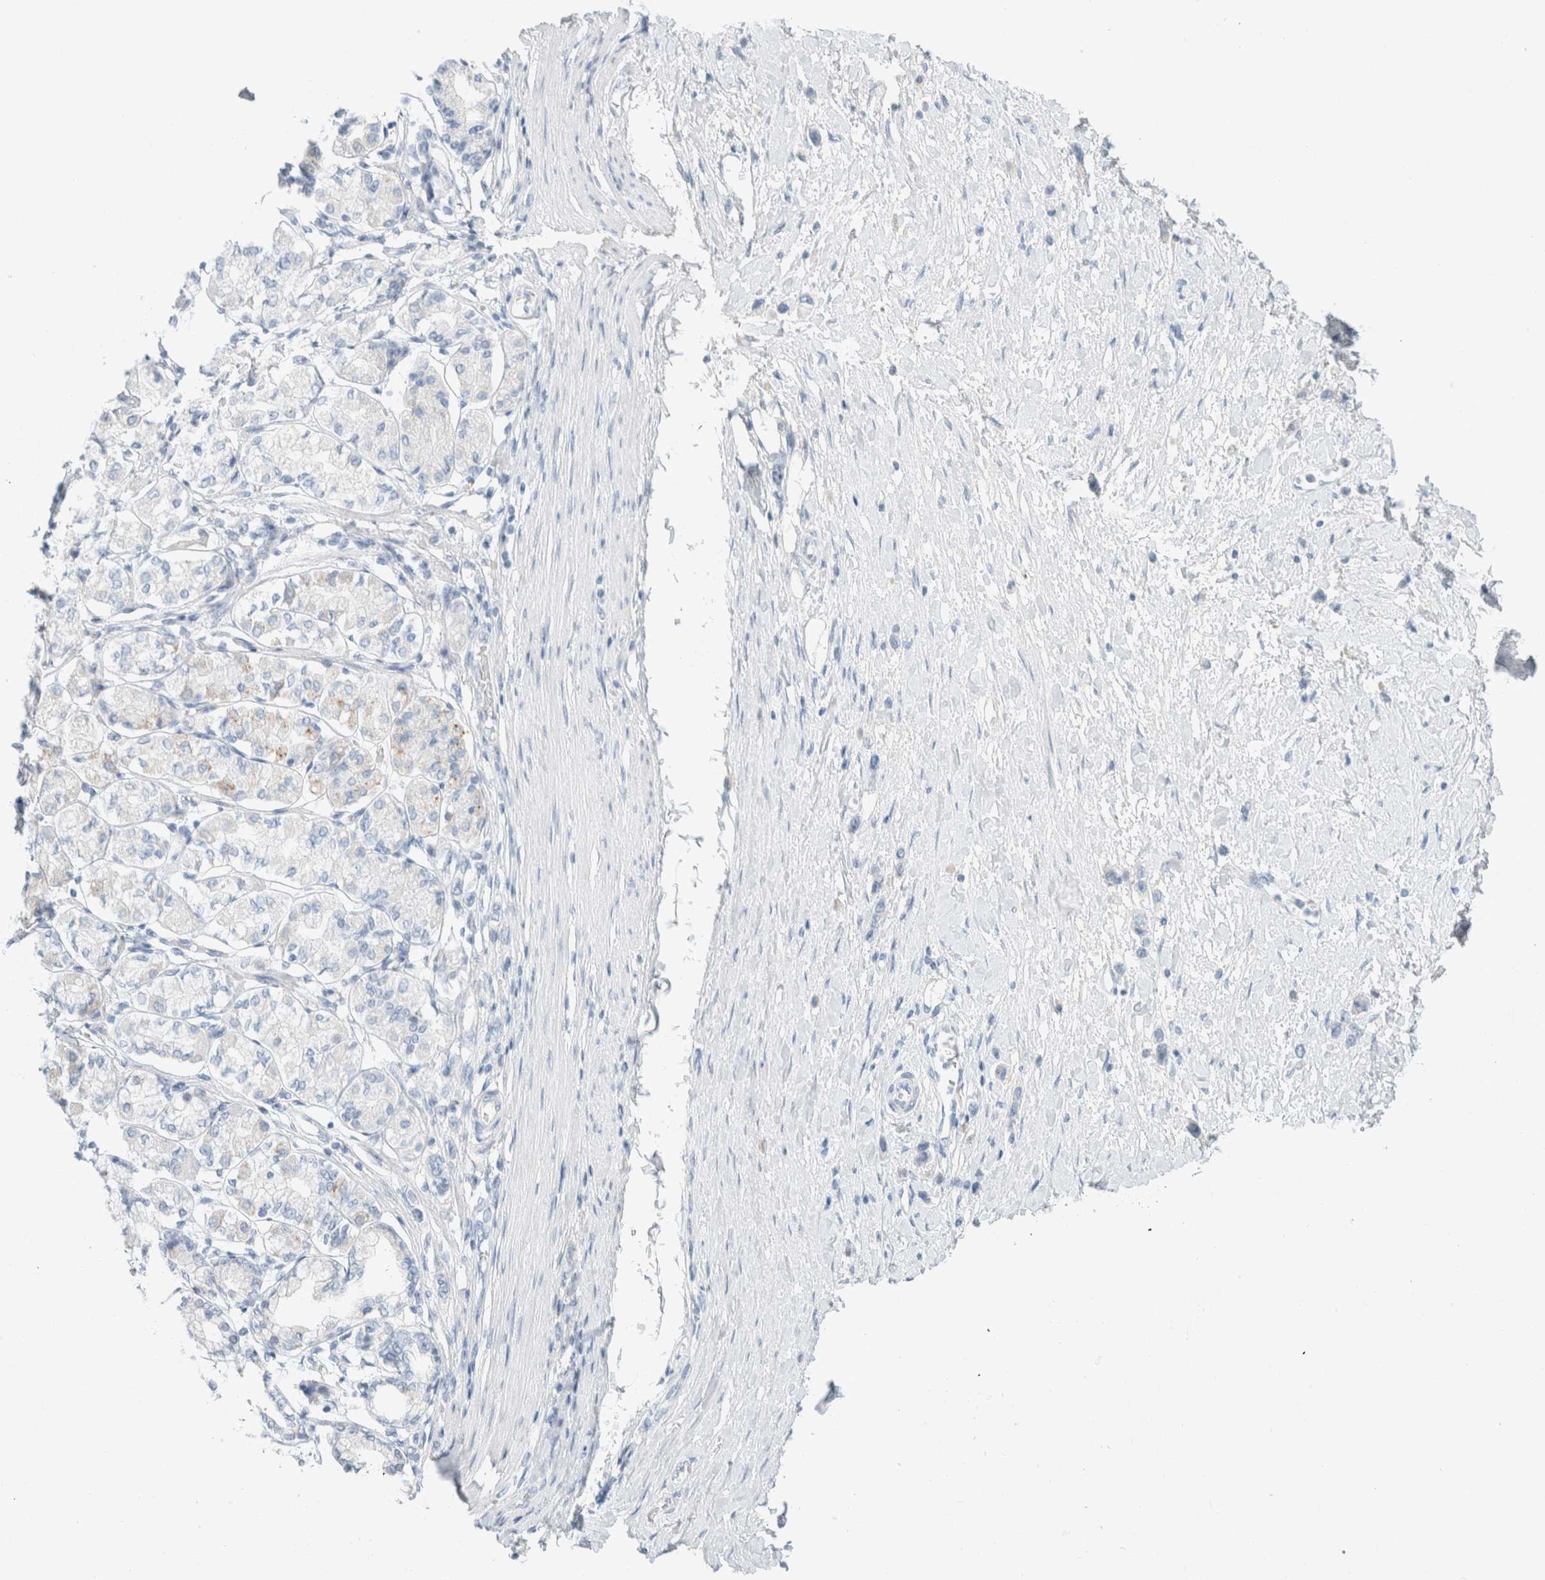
{"staining": {"intensity": "negative", "quantity": "none", "location": "none"}, "tissue": "stomach cancer", "cell_type": "Tumor cells", "image_type": "cancer", "snomed": [{"axis": "morphology", "description": "Adenocarcinoma, NOS"}, {"axis": "topography", "description": "Stomach"}], "caption": "There is no significant expression in tumor cells of stomach adenocarcinoma.", "gene": "CPQ", "patient": {"sex": "female", "age": 65}}